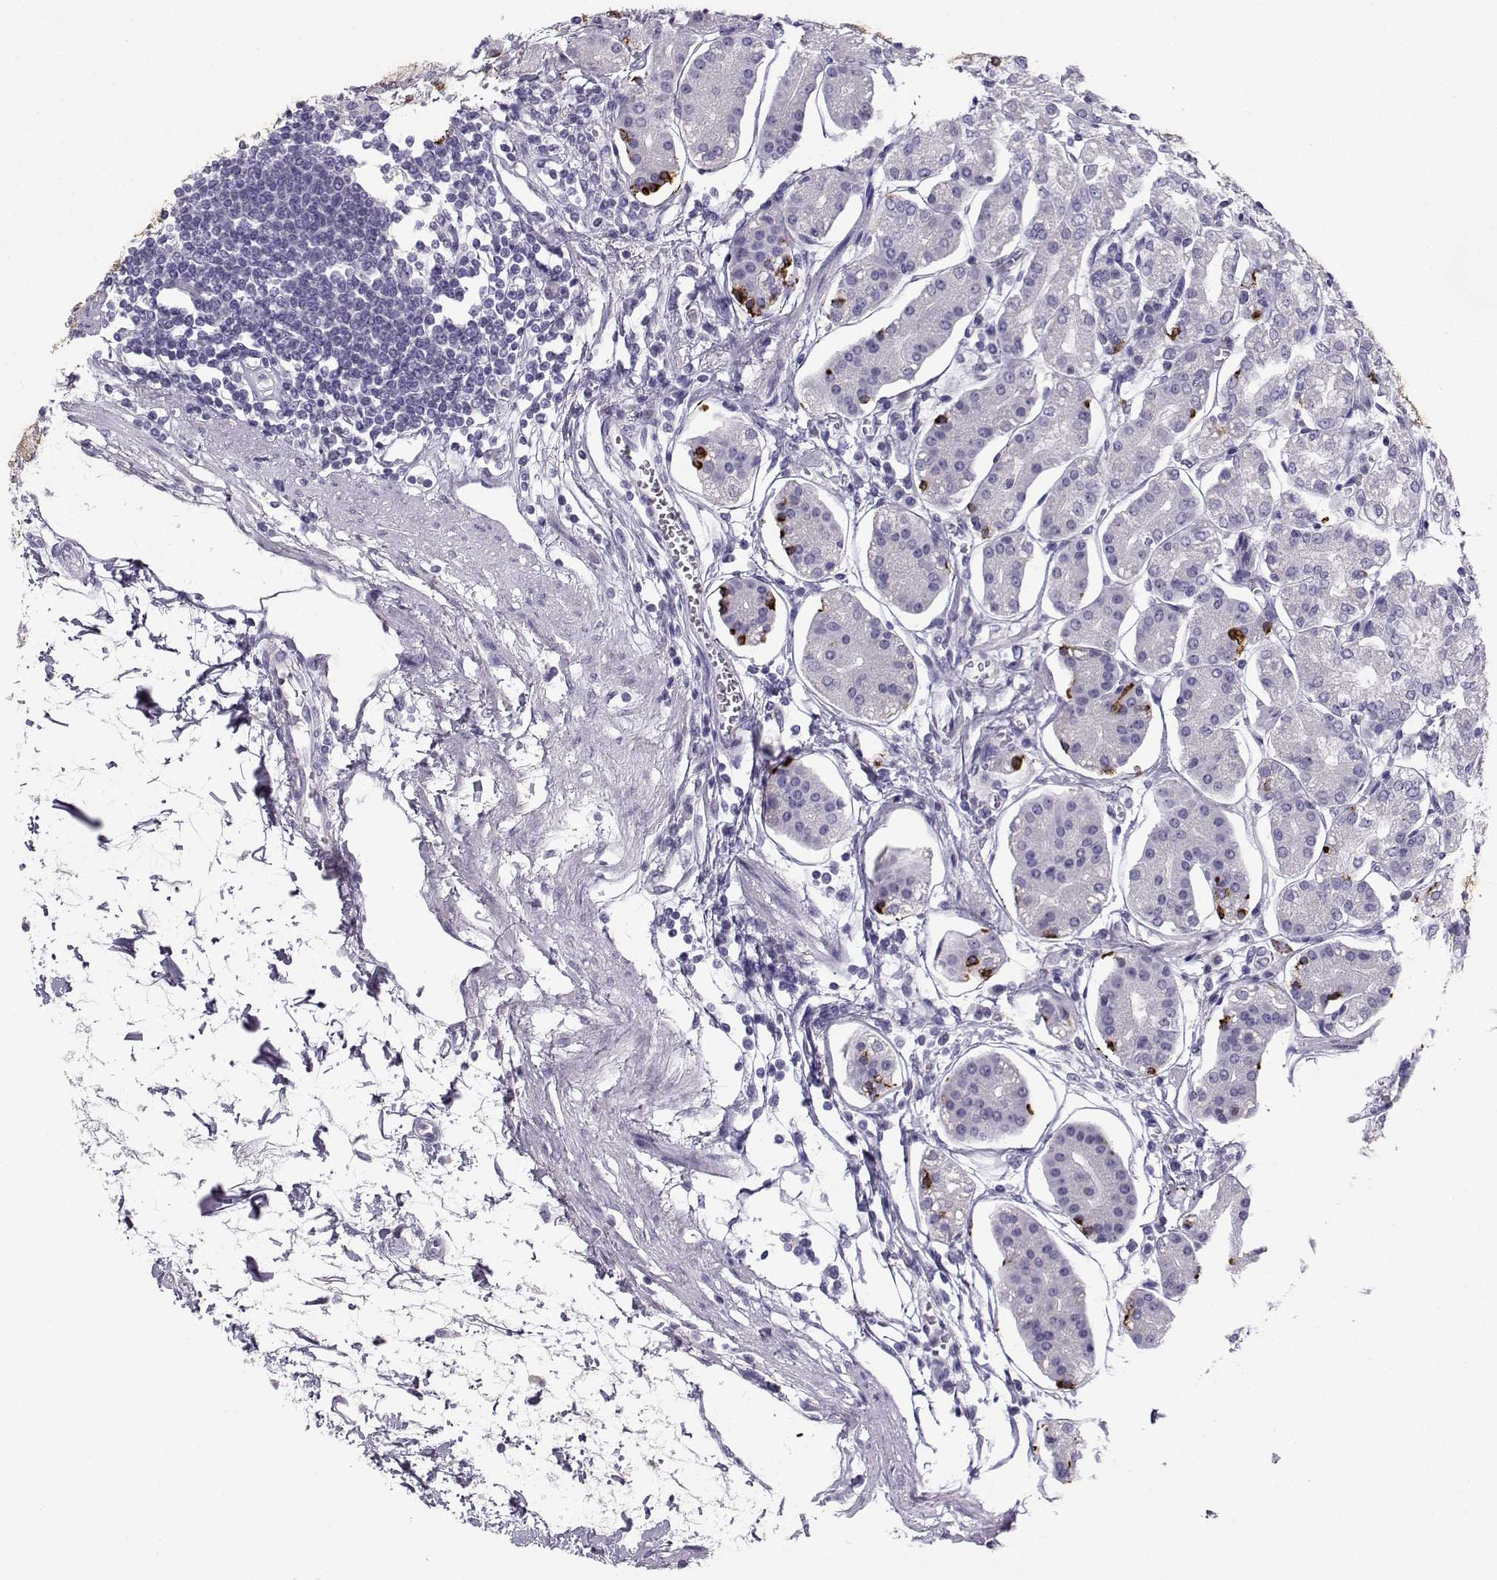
{"staining": {"intensity": "strong", "quantity": "<25%", "location": "cytoplasmic/membranous"}, "tissue": "stomach", "cell_type": "Glandular cells", "image_type": "normal", "snomed": [{"axis": "morphology", "description": "Normal tissue, NOS"}, {"axis": "topography", "description": "Skeletal muscle"}, {"axis": "topography", "description": "Stomach"}], "caption": "Immunohistochemistry (IHC) of unremarkable stomach shows medium levels of strong cytoplasmic/membranous staining in approximately <25% of glandular cells. (Stains: DAB in brown, nuclei in blue, Microscopy: brightfield microscopy at high magnification).", "gene": "ZBTB8B", "patient": {"sex": "female", "age": 57}}